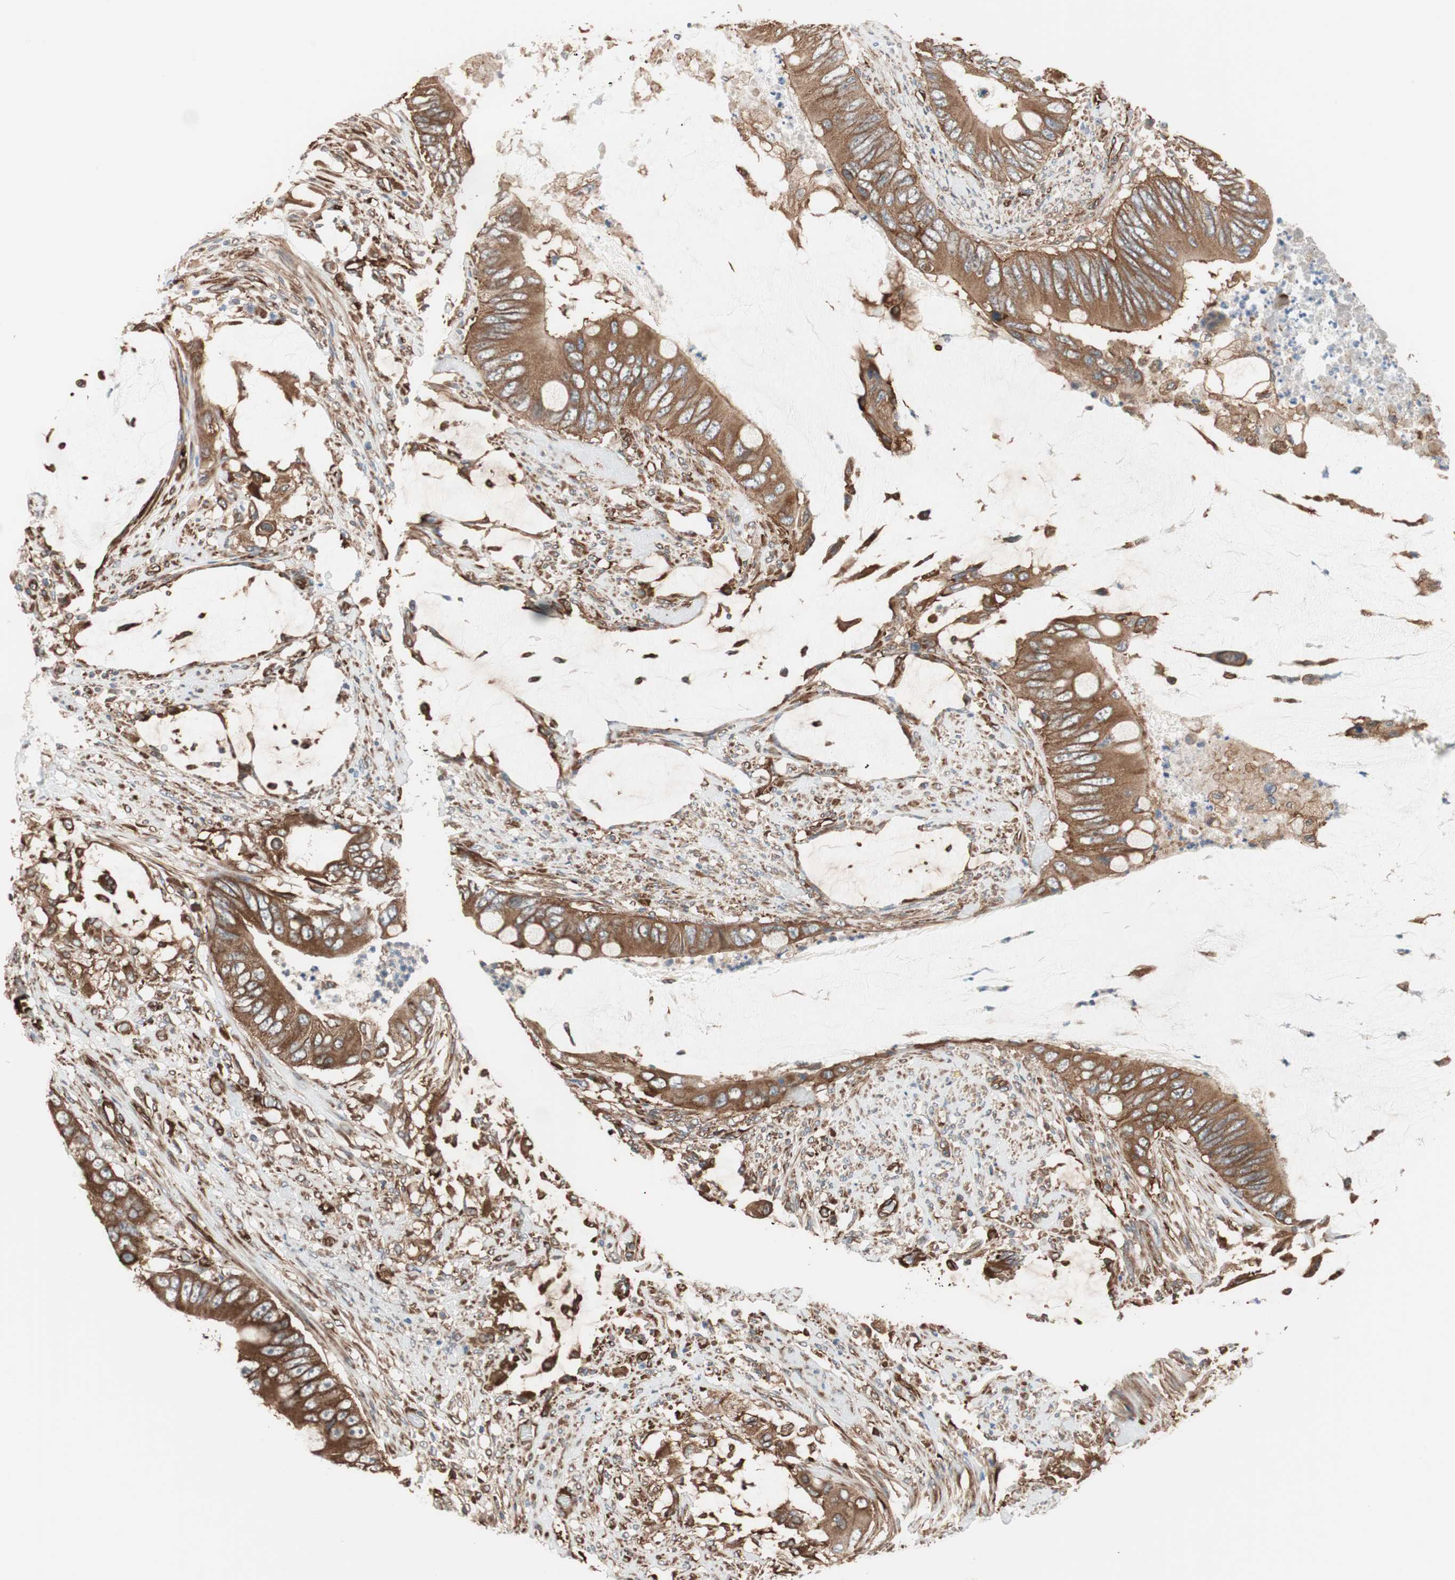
{"staining": {"intensity": "strong", "quantity": ">75%", "location": "cytoplasmic/membranous"}, "tissue": "colorectal cancer", "cell_type": "Tumor cells", "image_type": "cancer", "snomed": [{"axis": "morphology", "description": "Adenocarcinoma, NOS"}, {"axis": "topography", "description": "Rectum"}], "caption": "Brown immunohistochemical staining in colorectal cancer (adenocarcinoma) demonstrates strong cytoplasmic/membranous staining in approximately >75% of tumor cells. (DAB (3,3'-diaminobenzidine) IHC with brightfield microscopy, high magnification).", "gene": "GPSM2", "patient": {"sex": "female", "age": 77}}